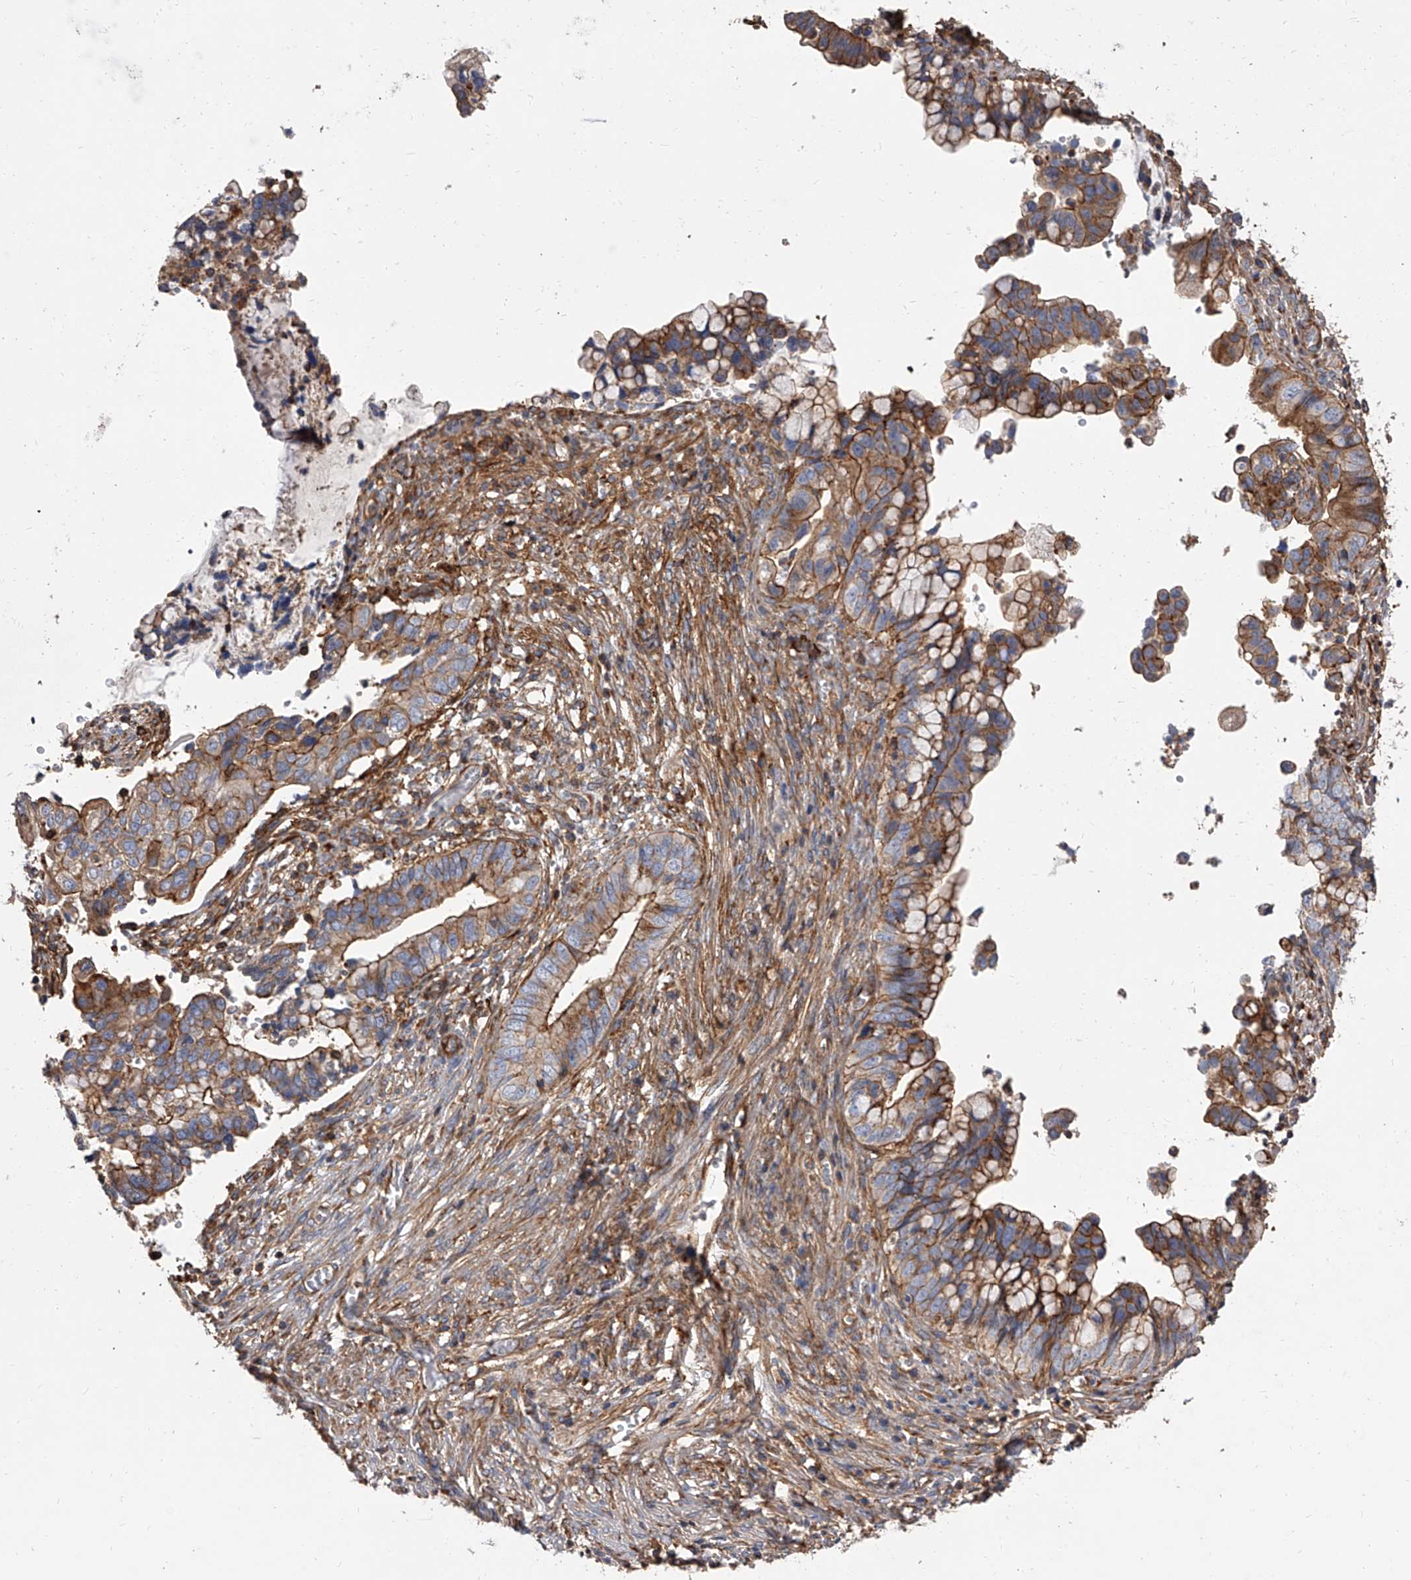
{"staining": {"intensity": "moderate", "quantity": ">75%", "location": "cytoplasmic/membranous"}, "tissue": "cervical cancer", "cell_type": "Tumor cells", "image_type": "cancer", "snomed": [{"axis": "morphology", "description": "Adenocarcinoma, NOS"}, {"axis": "topography", "description": "Cervix"}], "caption": "Immunohistochemical staining of human cervical cancer (adenocarcinoma) reveals medium levels of moderate cytoplasmic/membranous staining in approximately >75% of tumor cells.", "gene": "PISD", "patient": {"sex": "female", "age": 44}}